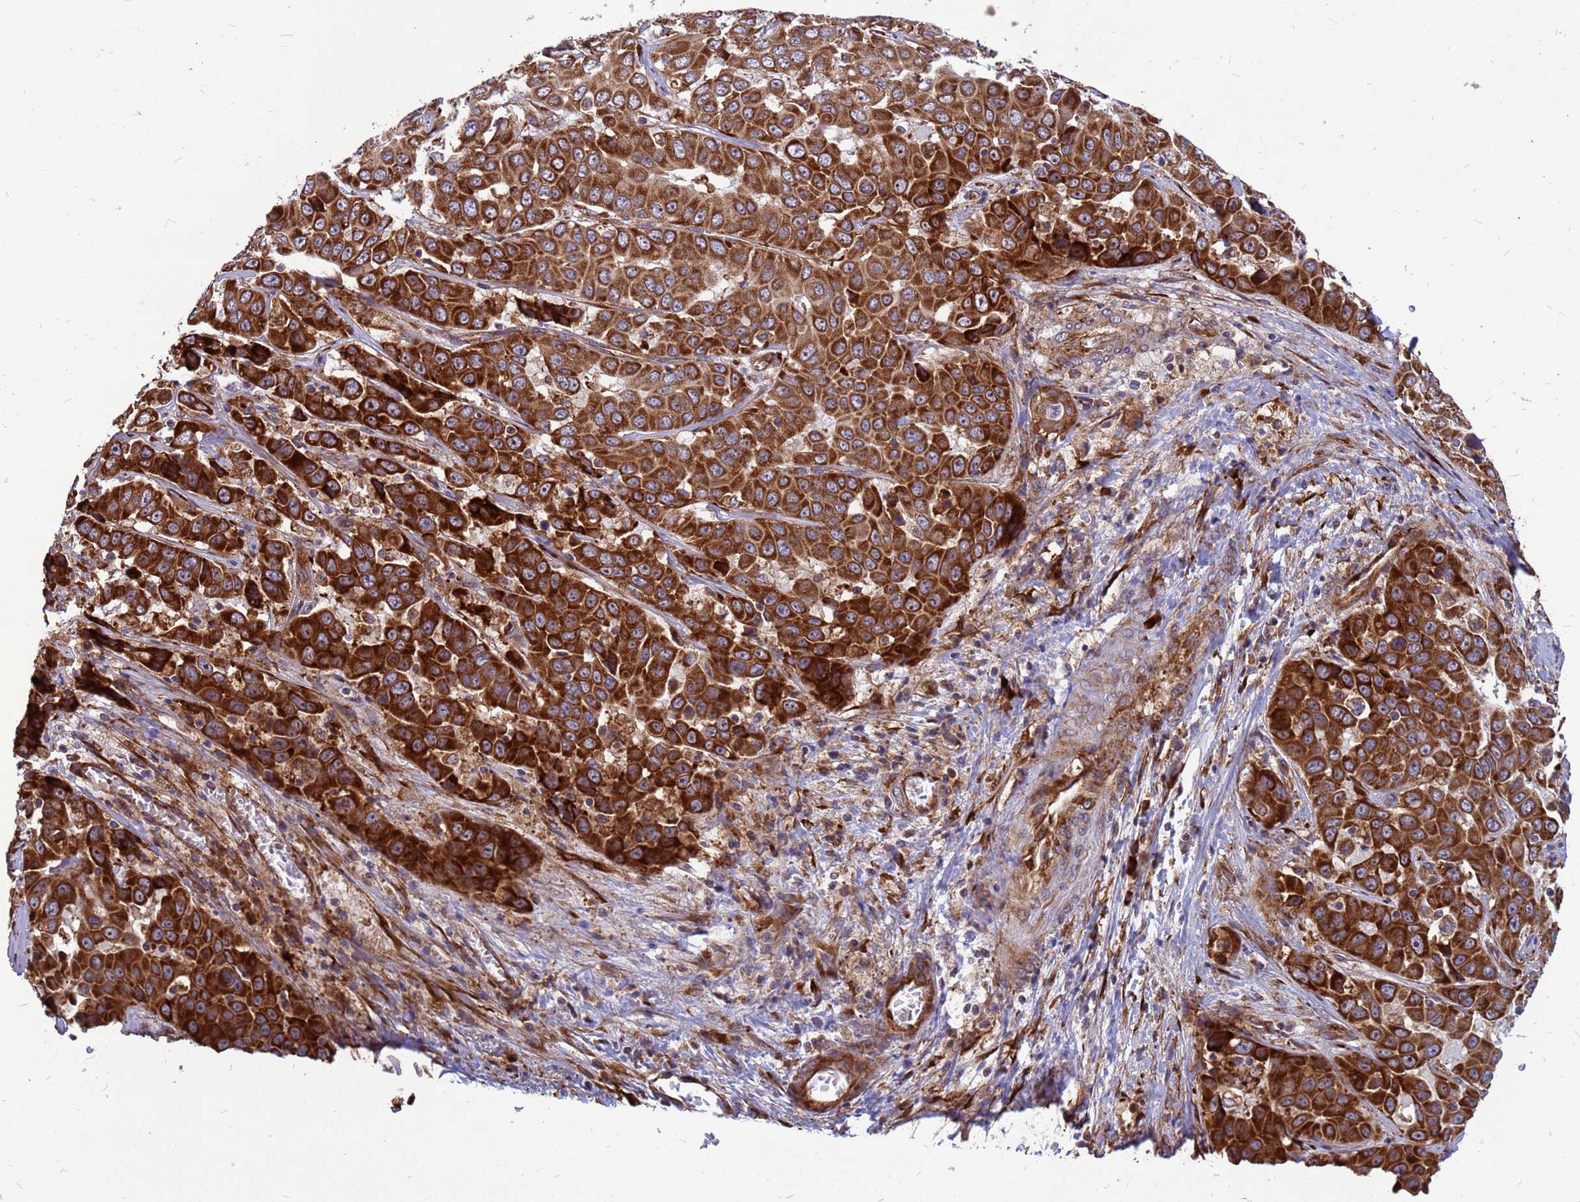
{"staining": {"intensity": "strong", "quantity": ">75%", "location": "cytoplasmic/membranous"}, "tissue": "liver cancer", "cell_type": "Tumor cells", "image_type": "cancer", "snomed": [{"axis": "morphology", "description": "Cholangiocarcinoma"}, {"axis": "topography", "description": "Liver"}], "caption": "Immunohistochemistry (IHC) histopathology image of liver cholangiocarcinoma stained for a protein (brown), which displays high levels of strong cytoplasmic/membranous staining in approximately >75% of tumor cells.", "gene": "RPL8", "patient": {"sex": "female", "age": 52}}